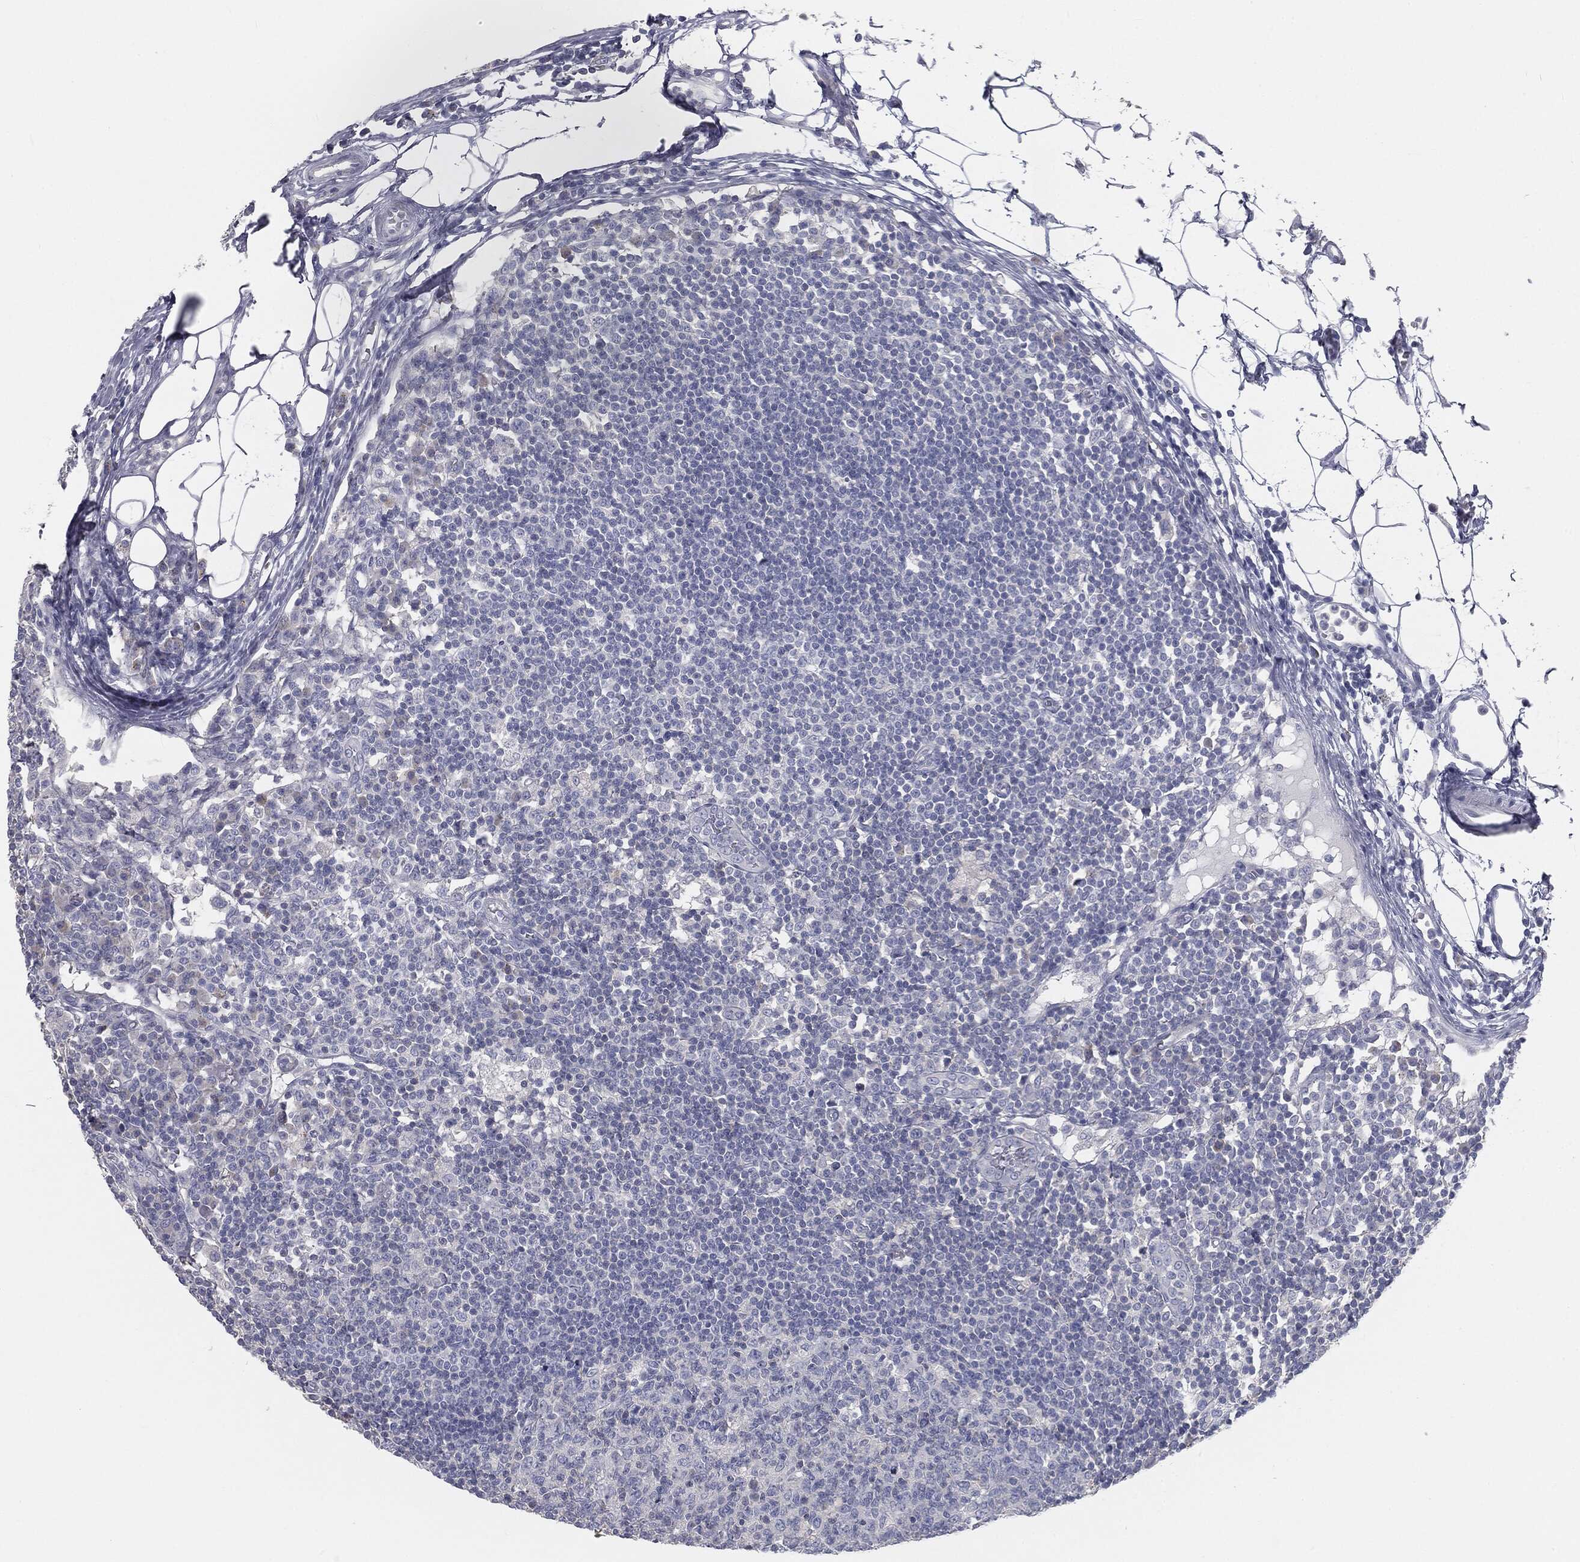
{"staining": {"intensity": "negative", "quantity": "none", "location": "none"}, "tissue": "lymph node", "cell_type": "Germinal center cells", "image_type": "normal", "snomed": [{"axis": "morphology", "description": "Normal tissue, NOS"}, {"axis": "topography", "description": "Lymph node"}, {"axis": "topography", "description": "Salivary gland"}], "caption": "Human lymph node stained for a protein using immunohistochemistry (IHC) shows no staining in germinal center cells.", "gene": "CAV3", "patient": {"sex": "male", "age": 83}}